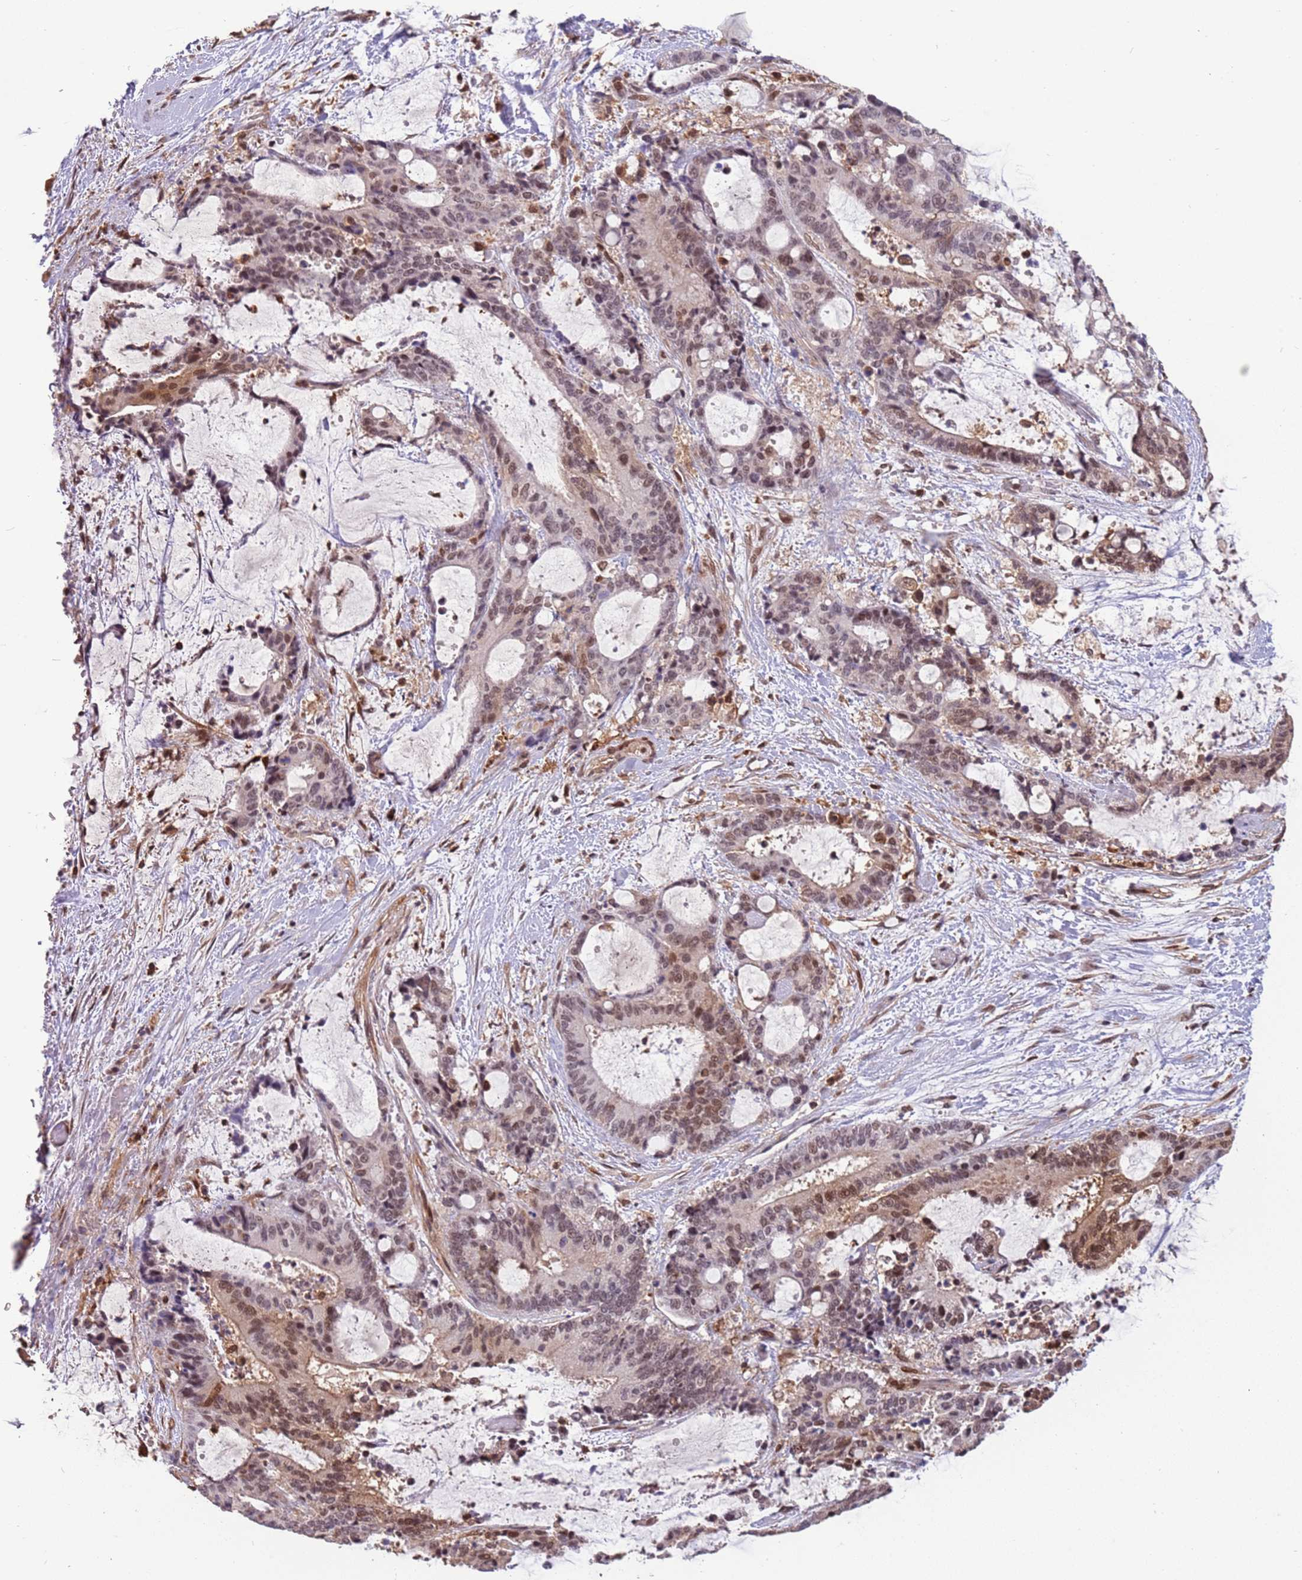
{"staining": {"intensity": "moderate", "quantity": ">75%", "location": "nuclear"}, "tissue": "liver cancer", "cell_type": "Tumor cells", "image_type": "cancer", "snomed": [{"axis": "morphology", "description": "Normal tissue, NOS"}, {"axis": "morphology", "description": "Cholangiocarcinoma"}, {"axis": "topography", "description": "Liver"}, {"axis": "topography", "description": "Peripheral nerve tissue"}], "caption": "This histopathology image shows liver cancer stained with immunohistochemistry to label a protein in brown. The nuclear of tumor cells show moderate positivity for the protein. Nuclei are counter-stained blue.", "gene": "GBP2", "patient": {"sex": "female", "age": 73}}